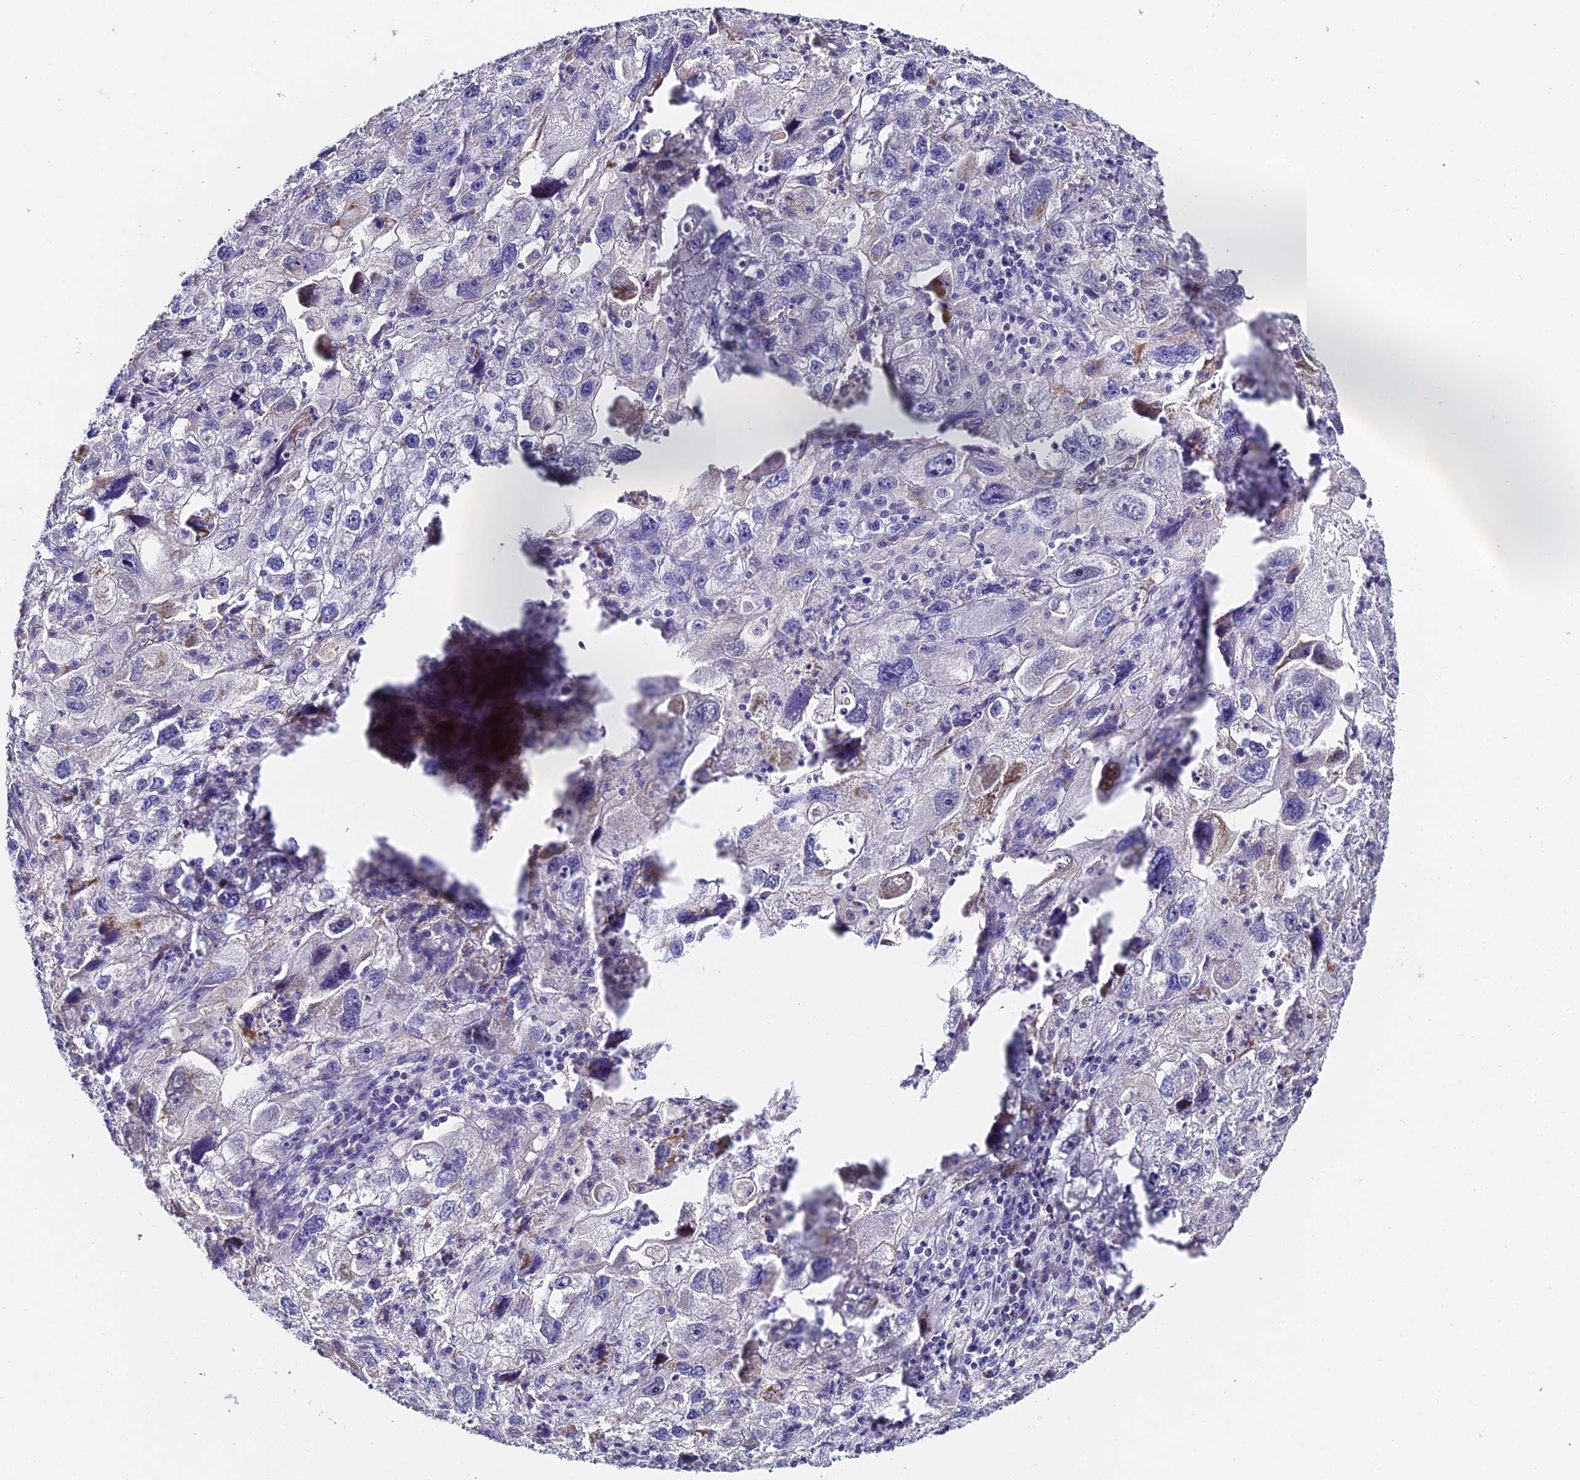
{"staining": {"intensity": "negative", "quantity": "none", "location": "none"}, "tissue": "endometrial cancer", "cell_type": "Tumor cells", "image_type": "cancer", "snomed": [{"axis": "morphology", "description": "Adenocarcinoma, NOS"}, {"axis": "topography", "description": "Endometrium"}], "caption": "A histopathology image of human adenocarcinoma (endometrial) is negative for staining in tumor cells.", "gene": "SERP1", "patient": {"sex": "female", "age": 49}}